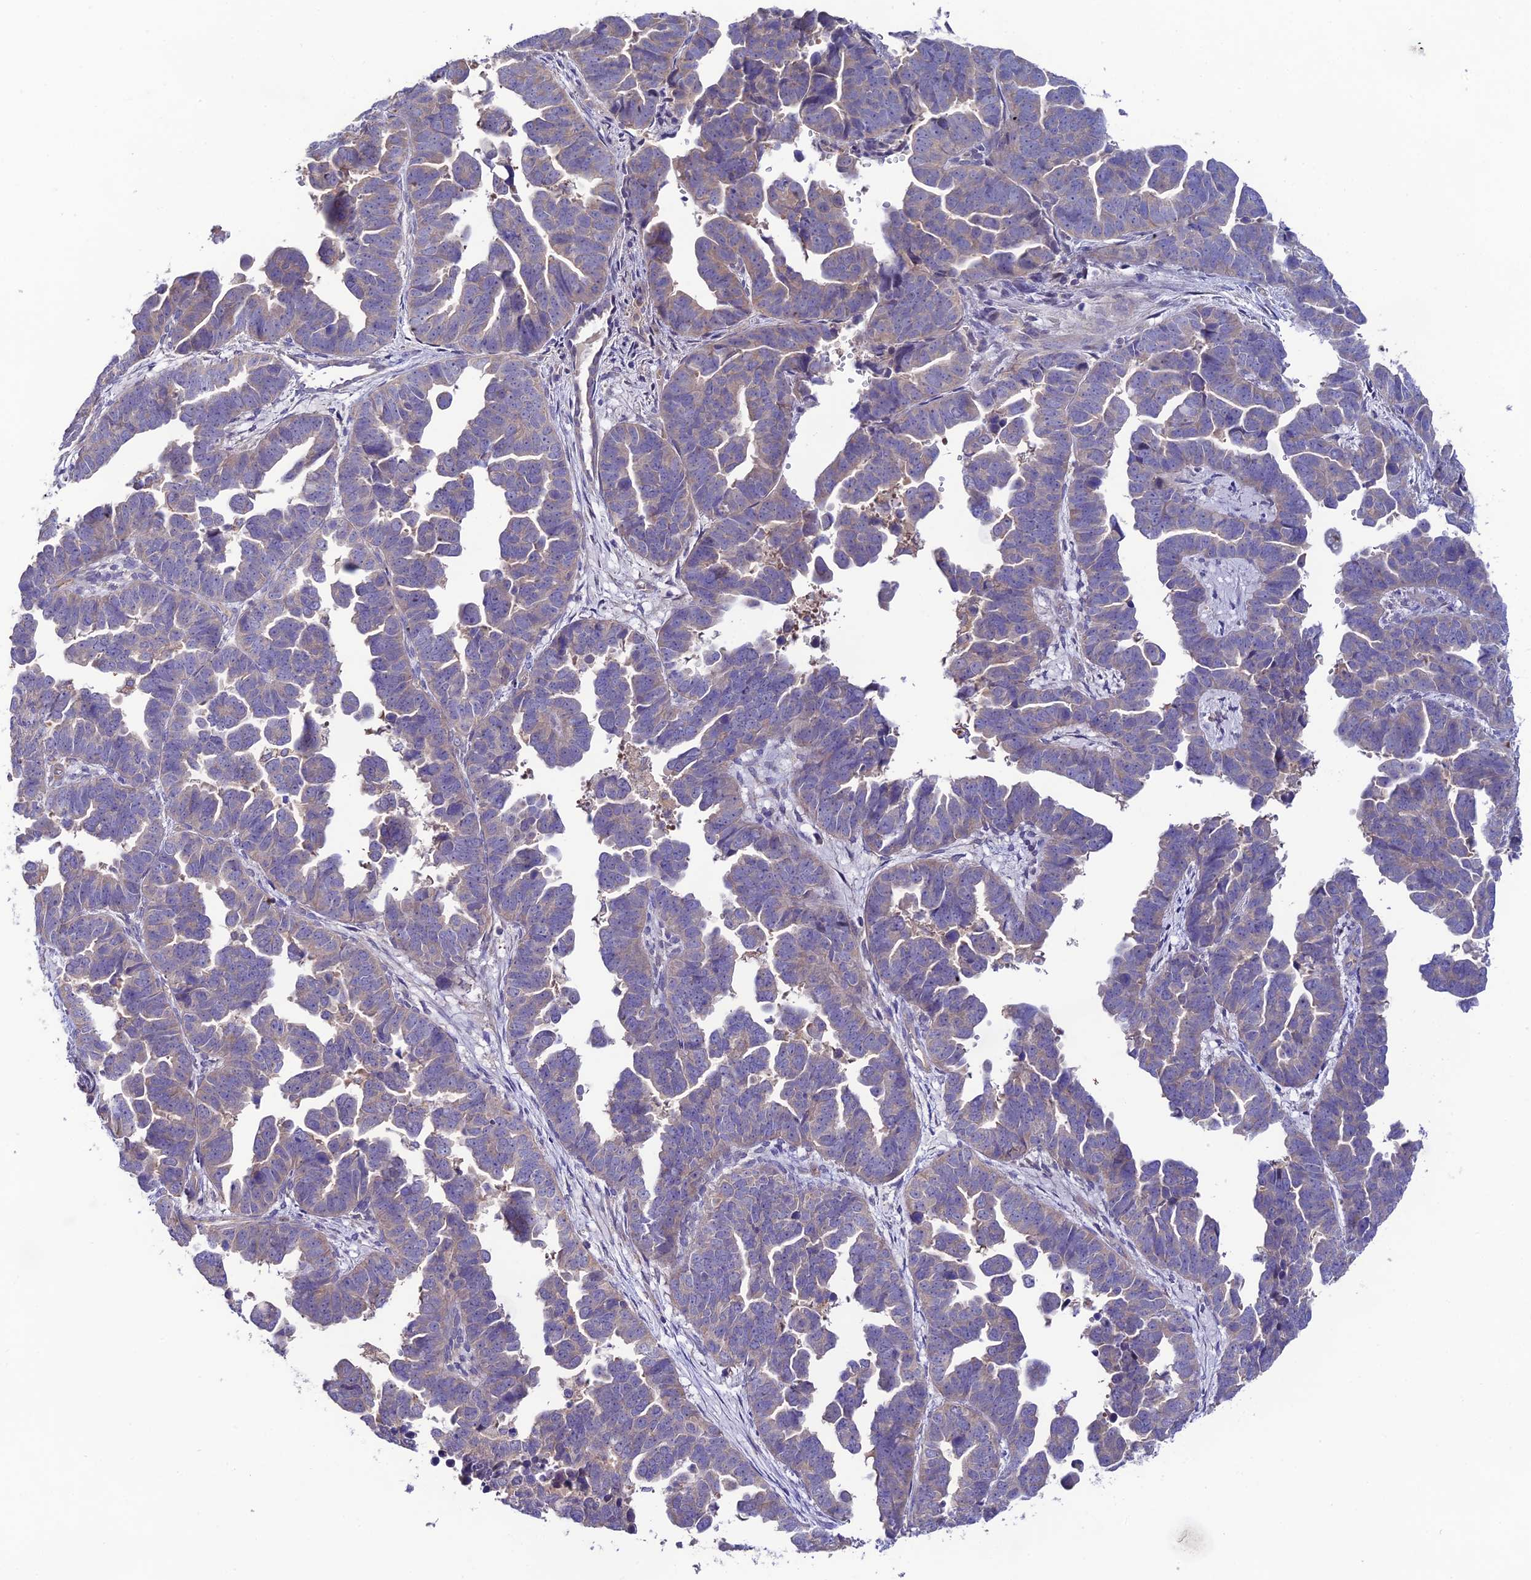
{"staining": {"intensity": "weak", "quantity": "25%-75%", "location": "cytoplasmic/membranous"}, "tissue": "endometrial cancer", "cell_type": "Tumor cells", "image_type": "cancer", "snomed": [{"axis": "morphology", "description": "Adenocarcinoma, NOS"}, {"axis": "topography", "description": "Endometrium"}], "caption": "Tumor cells demonstrate low levels of weak cytoplasmic/membranous positivity in approximately 25%-75% of cells in human endometrial cancer (adenocarcinoma).", "gene": "BRME1", "patient": {"sex": "female", "age": 75}}